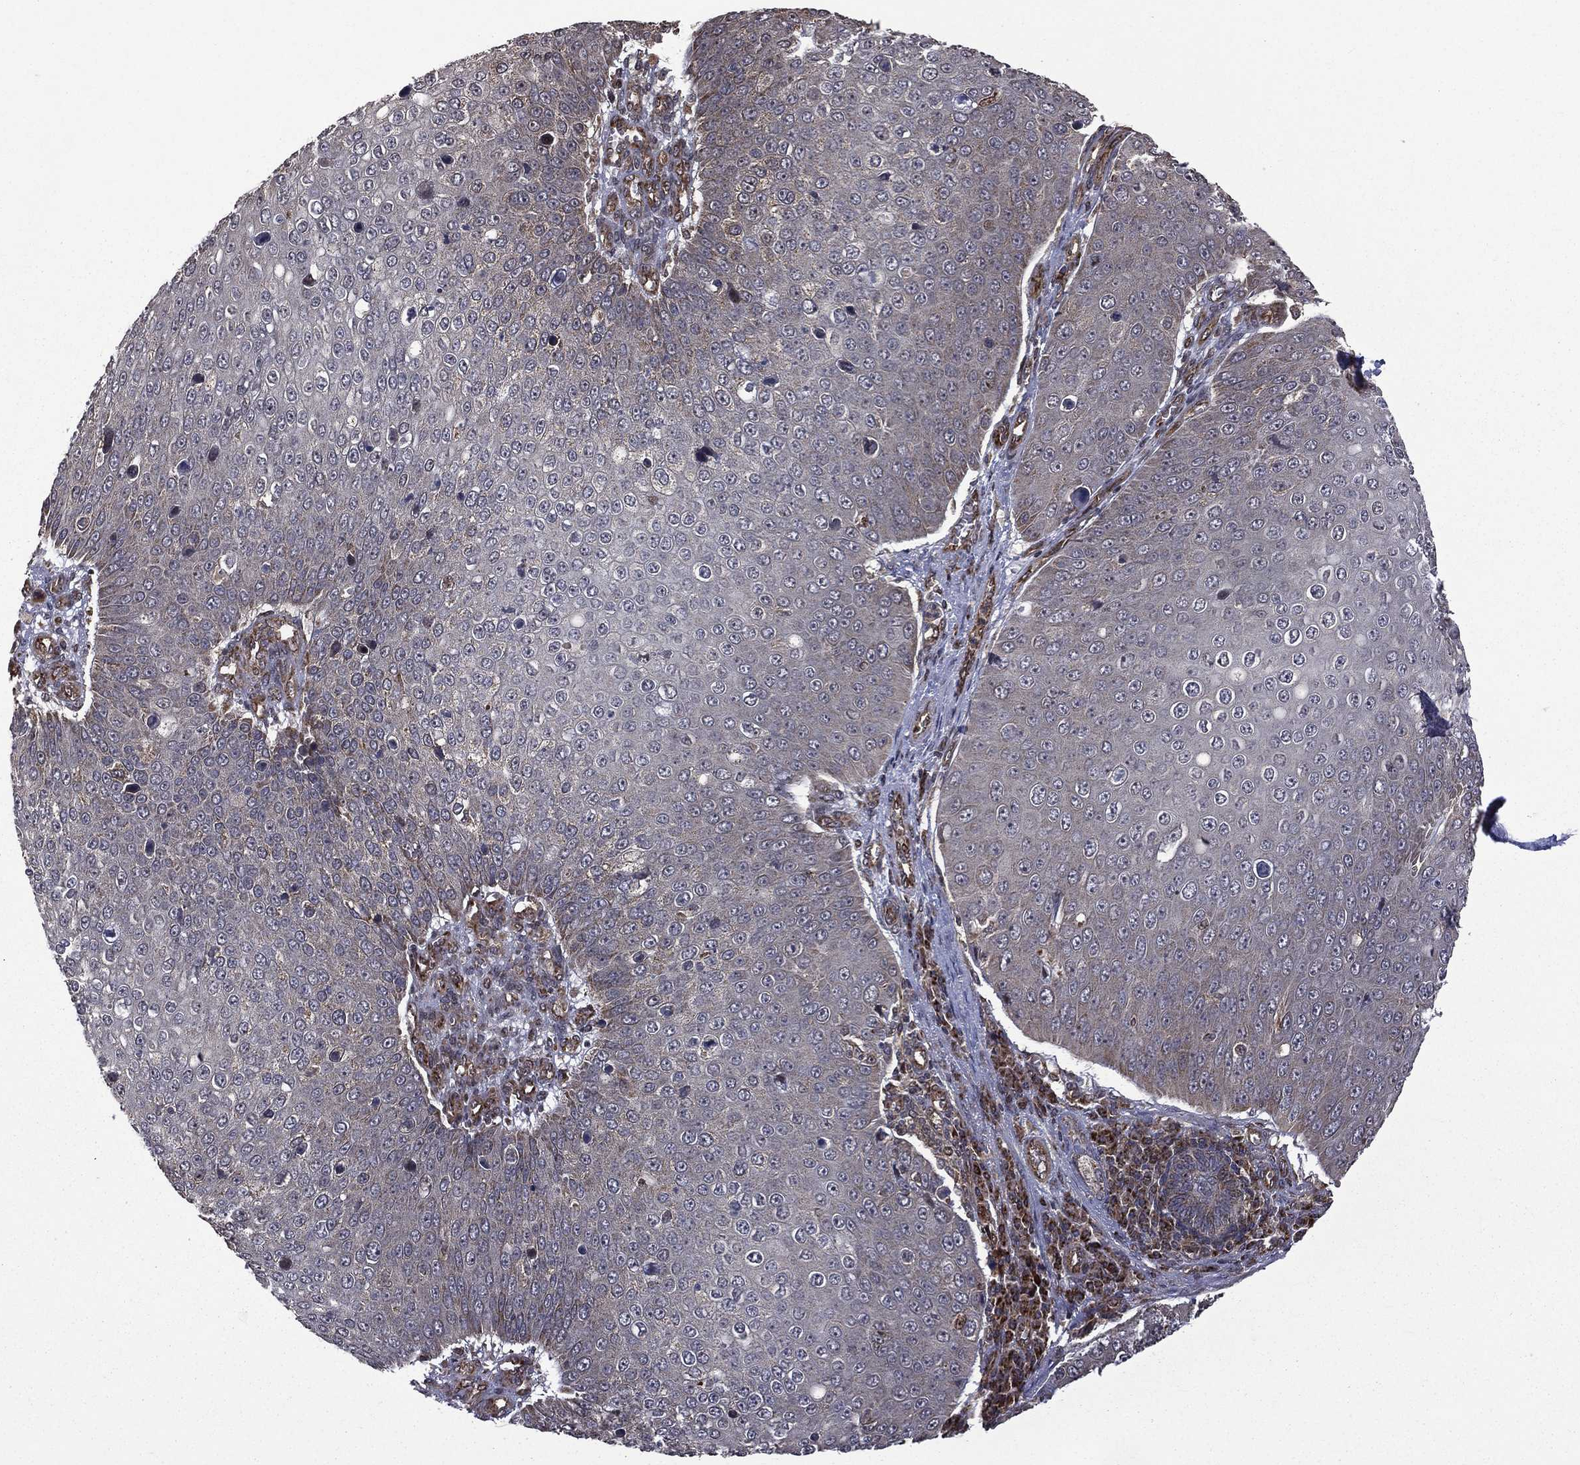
{"staining": {"intensity": "negative", "quantity": "none", "location": "none"}, "tissue": "skin cancer", "cell_type": "Tumor cells", "image_type": "cancer", "snomed": [{"axis": "morphology", "description": "Squamous cell carcinoma, NOS"}, {"axis": "topography", "description": "Skin"}], "caption": "There is no significant positivity in tumor cells of skin cancer. Nuclei are stained in blue.", "gene": "GIMAP6", "patient": {"sex": "male", "age": 71}}